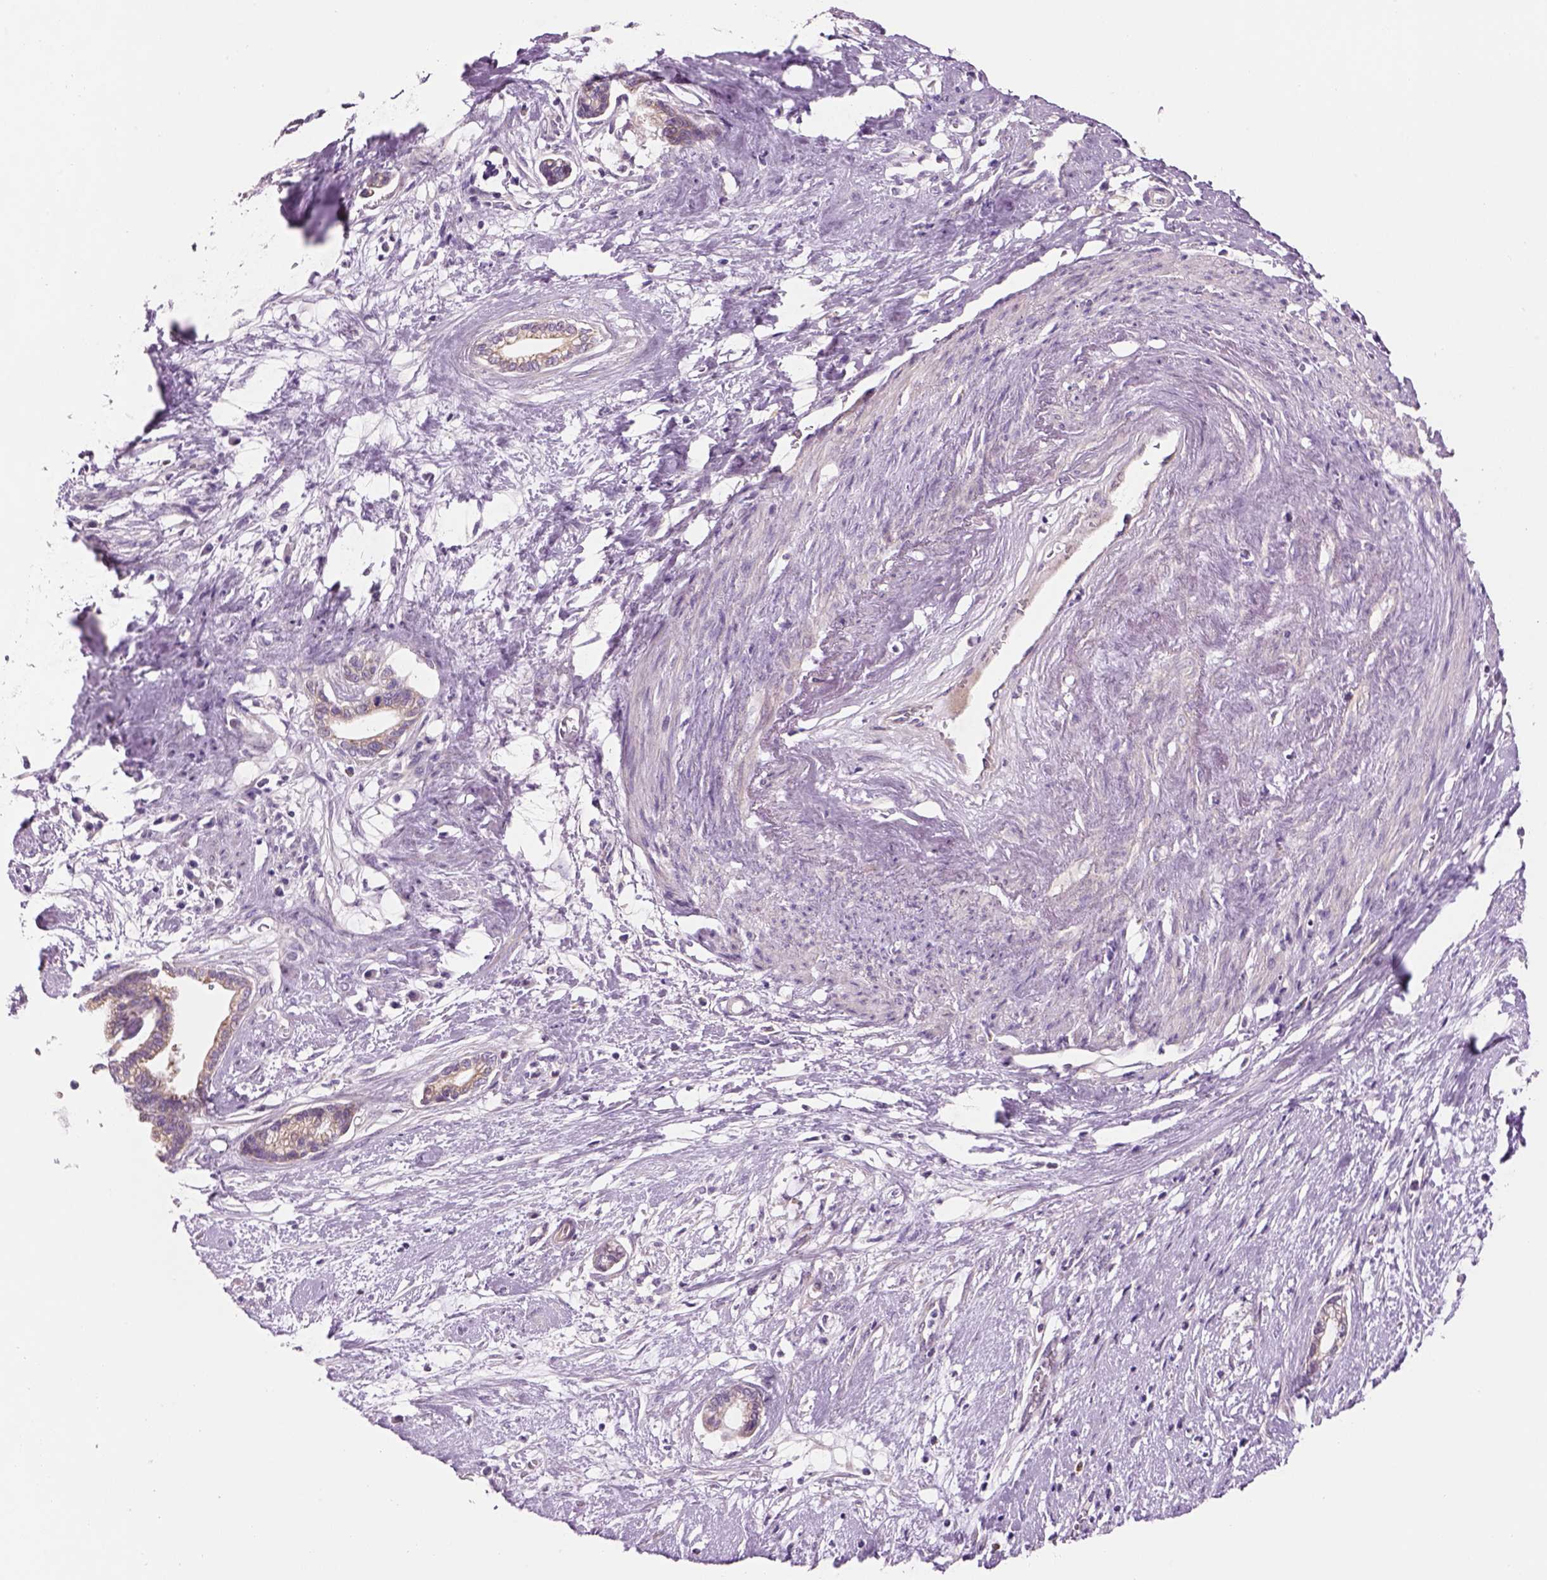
{"staining": {"intensity": "weak", "quantity": ">75%", "location": "cytoplasmic/membranous"}, "tissue": "cervical cancer", "cell_type": "Tumor cells", "image_type": "cancer", "snomed": [{"axis": "morphology", "description": "Adenocarcinoma, NOS"}, {"axis": "topography", "description": "Cervix"}], "caption": "There is low levels of weak cytoplasmic/membranous expression in tumor cells of cervical cancer, as demonstrated by immunohistochemical staining (brown color).", "gene": "IFT52", "patient": {"sex": "female", "age": 62}}